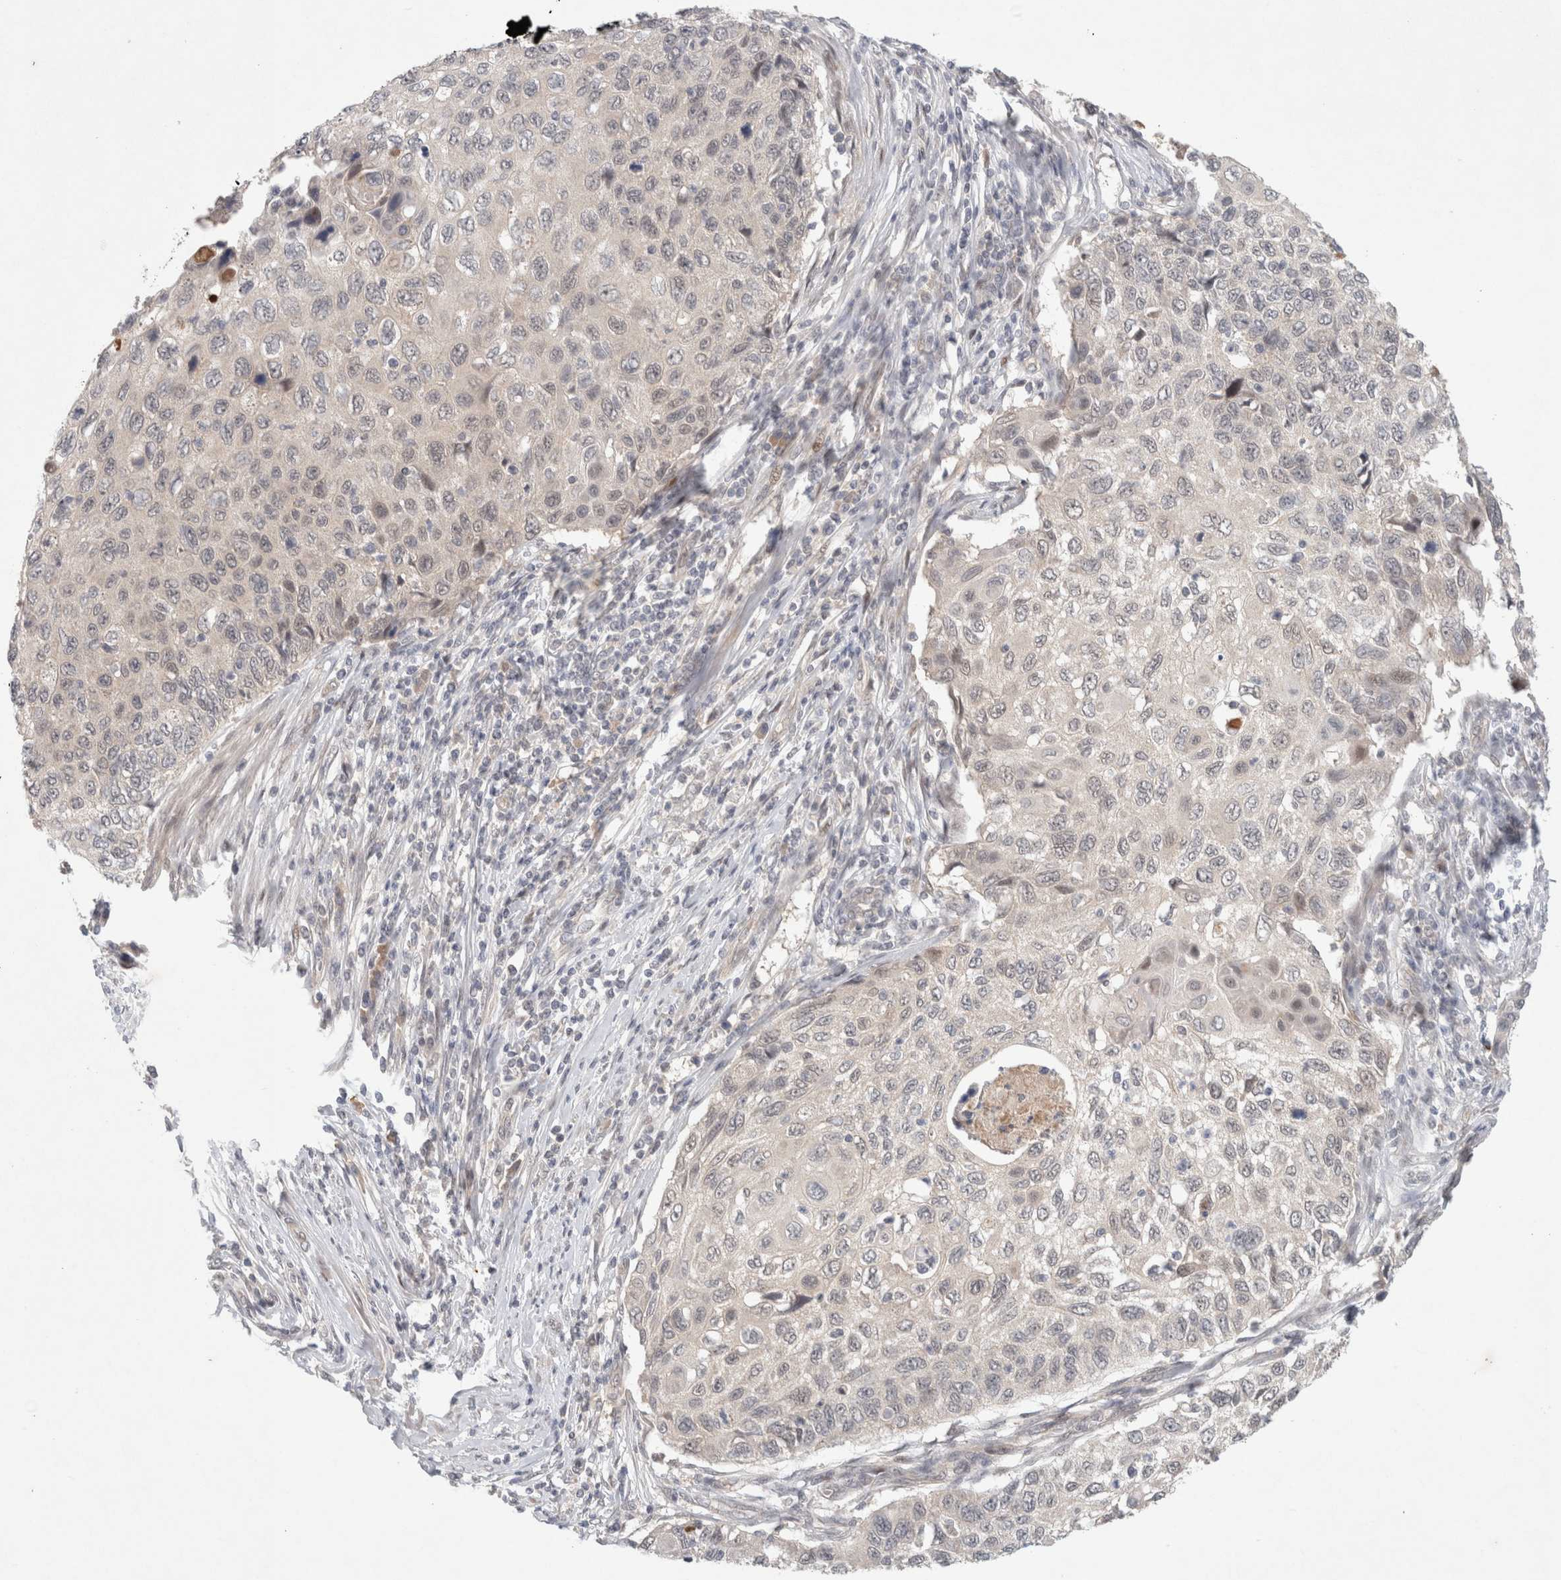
{"staining": {"intensity": "weak", "quantity": "<25%", "location": "nuclear"}, "tissue": "cervical cancer", "cell_type": "Tumor cells", "image_type": "cancer", "snomed": [{"axis": "morphology", "description": "Squamous cell carcinoma, NOS"}, {"axis": "topography", "description": "Cervix"}], "caption": "Tumor cells are negative for brown protein staining in squamous cell carcinoma (cervical). The staining was performed using DAB to visualize the protein expression in brown, while the nuclei were stained in blue with hematoxylin (Magnification: 20x).", "gene": "RASAL2", "patient": {"sex": "female", "age": 70}}